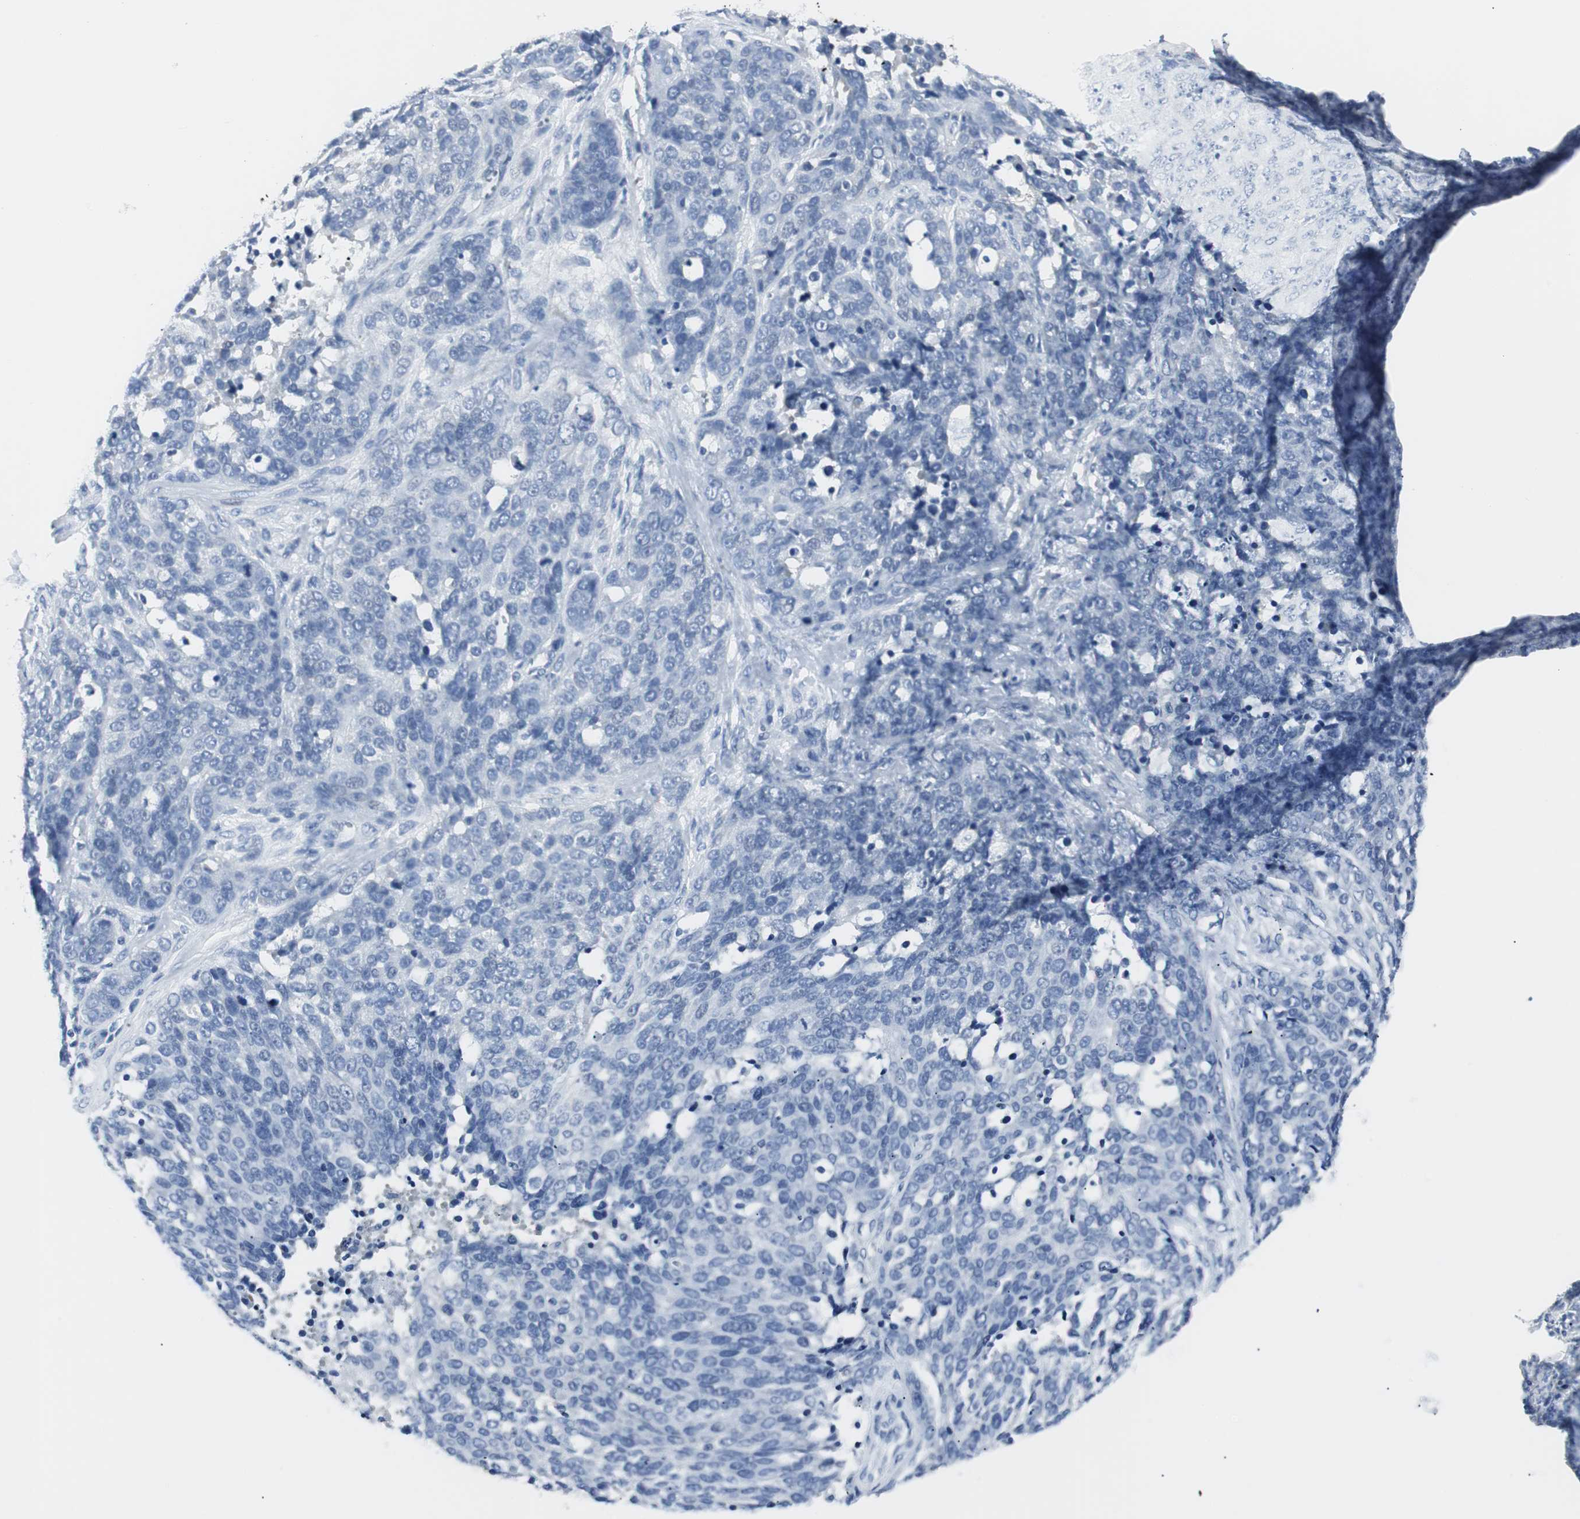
{"staining": {"intensity": "negative", "quantity": "none", "location": "none"}, "tissue": "ovarian cancer", "cell_type": "Tumor cells", "image_type": "cancer", "snomed": [{"axis": "morphology", "description": "Cystadenocarcinoma, serous, NOS"}, {"axis": "topography", "description": "Ovary"}], "caption": "DAB immunohistochemical staining of ovarian serous cystadenocarcinoma exhibits no significant staining in tumor cells.", "gene": "GAP43", "patient": {"sex": "female", "age": 44}}